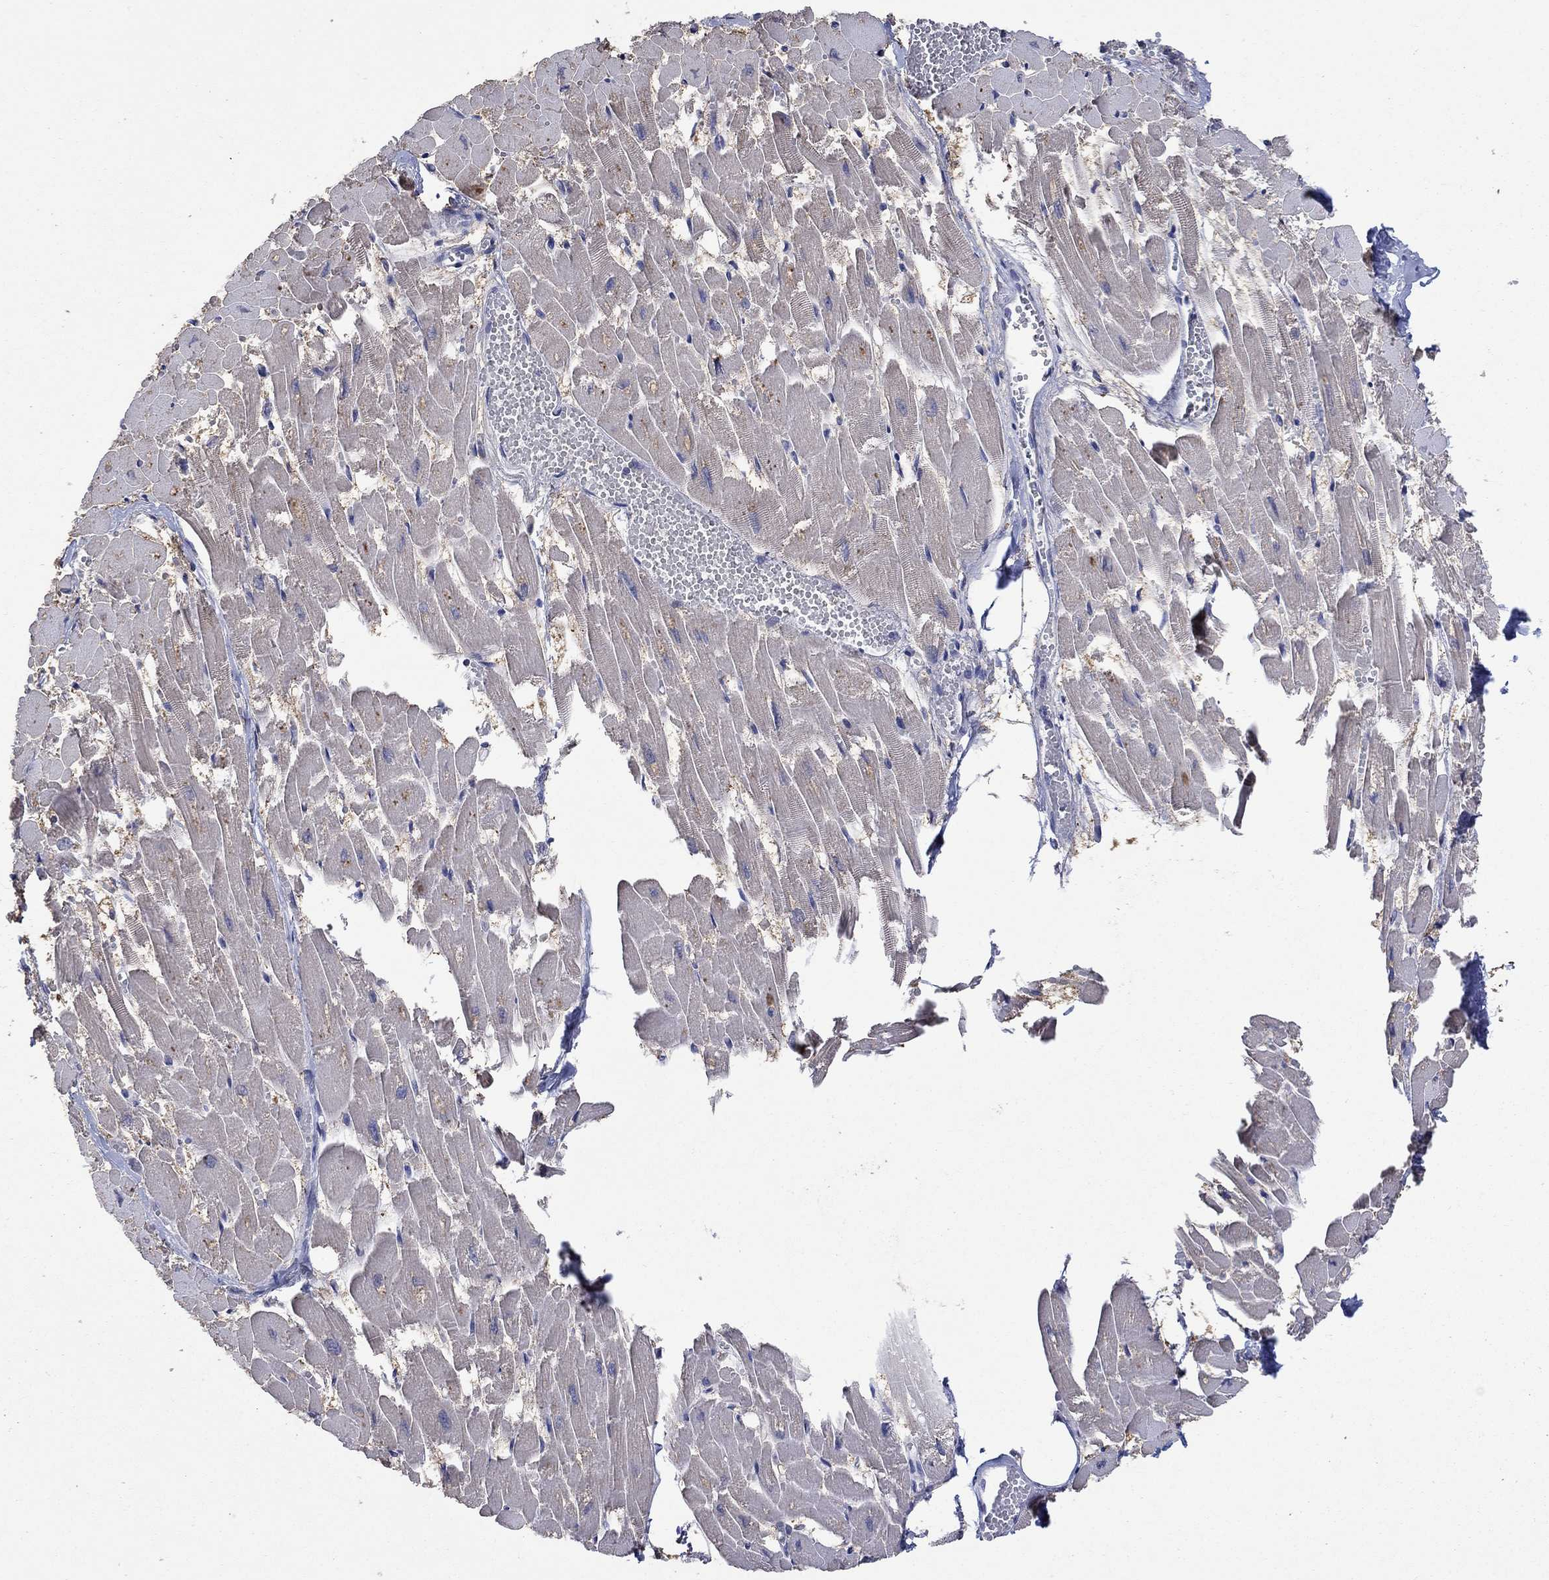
{"staining": {"intensity": "negative", "quantity": "none", "location": "none"}, "tissue": "heart muscle", "cell_type": "Cardiomyocytes", "image_type": "normal", "snomed": [{"axis": "morphology", "description": "Normal tissue, NOS"}, {"axis": "topography", "description": "Heart"}], "caption": "DAB (3,3'-diaminobenzidine) immunohistochemical staining of normal heart muscle exhibits no significant positivity in cardiomyocytes. (DAB immunohistochemistry (IHC) visualized using brightfield microscopy, high magnification).", "gene": "CLVS1", "patient": {"sex": "female", "age": 52}}